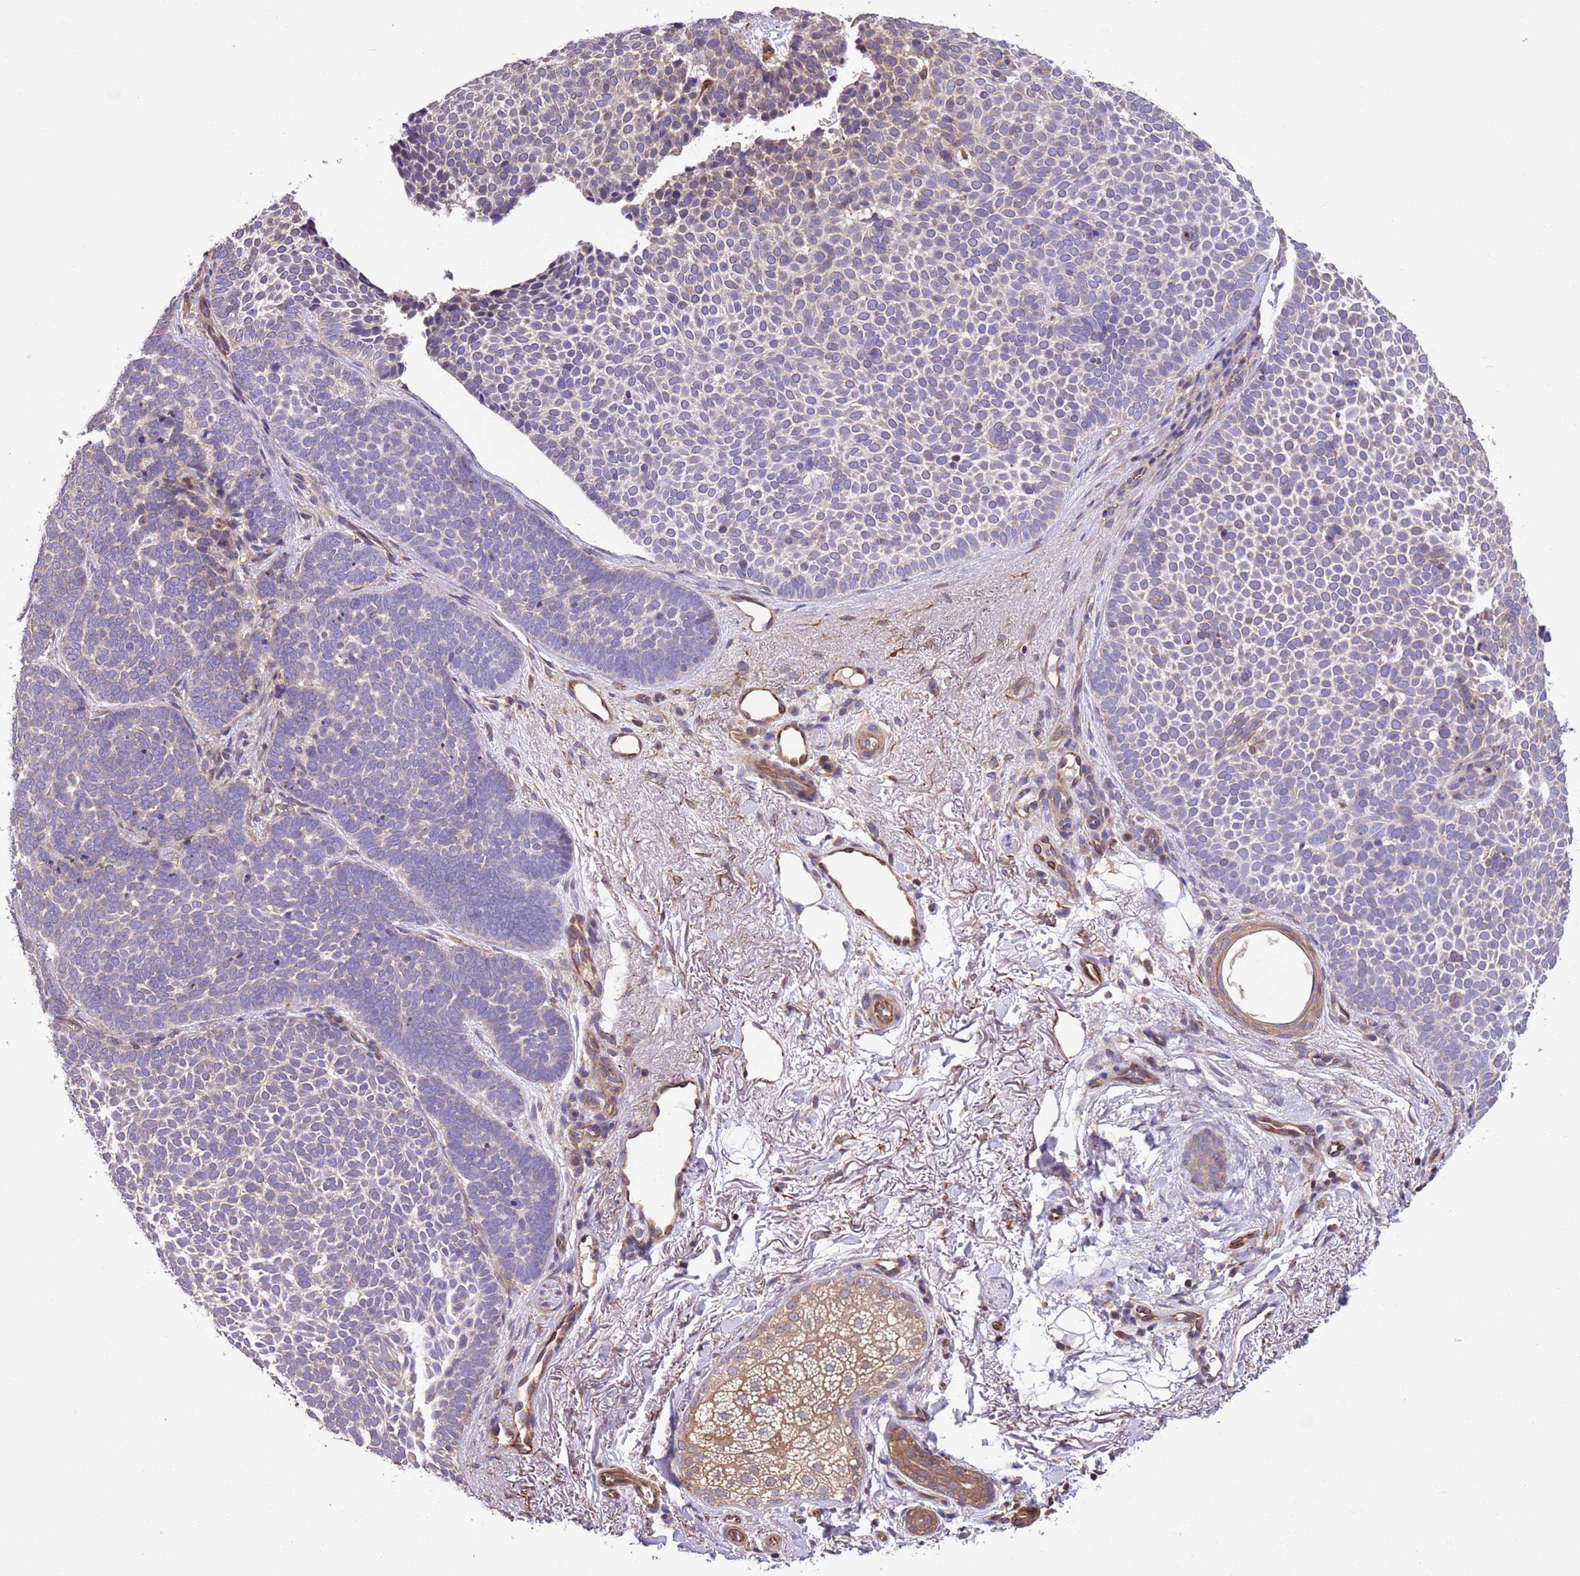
{"staining": {"intensity": "negative", "quantity": "none", "location": "none"}, "tissue": "skin cancer", "cell_type": "Tumor cells", "image_type": "cancer", "snomed": [{"axis": "morphology", "description": "Basal cell carcinoma"}, {"axis": "topography", "description": "Skin"}], "caption": "The immunohistochemistry (IHC) histopathology image has no significant expression in tumor cells of skin cancer (basal cell carcinoma) tissue.", "gene": "FAM89B", "patient": {"sex": "female", "age": 77}}